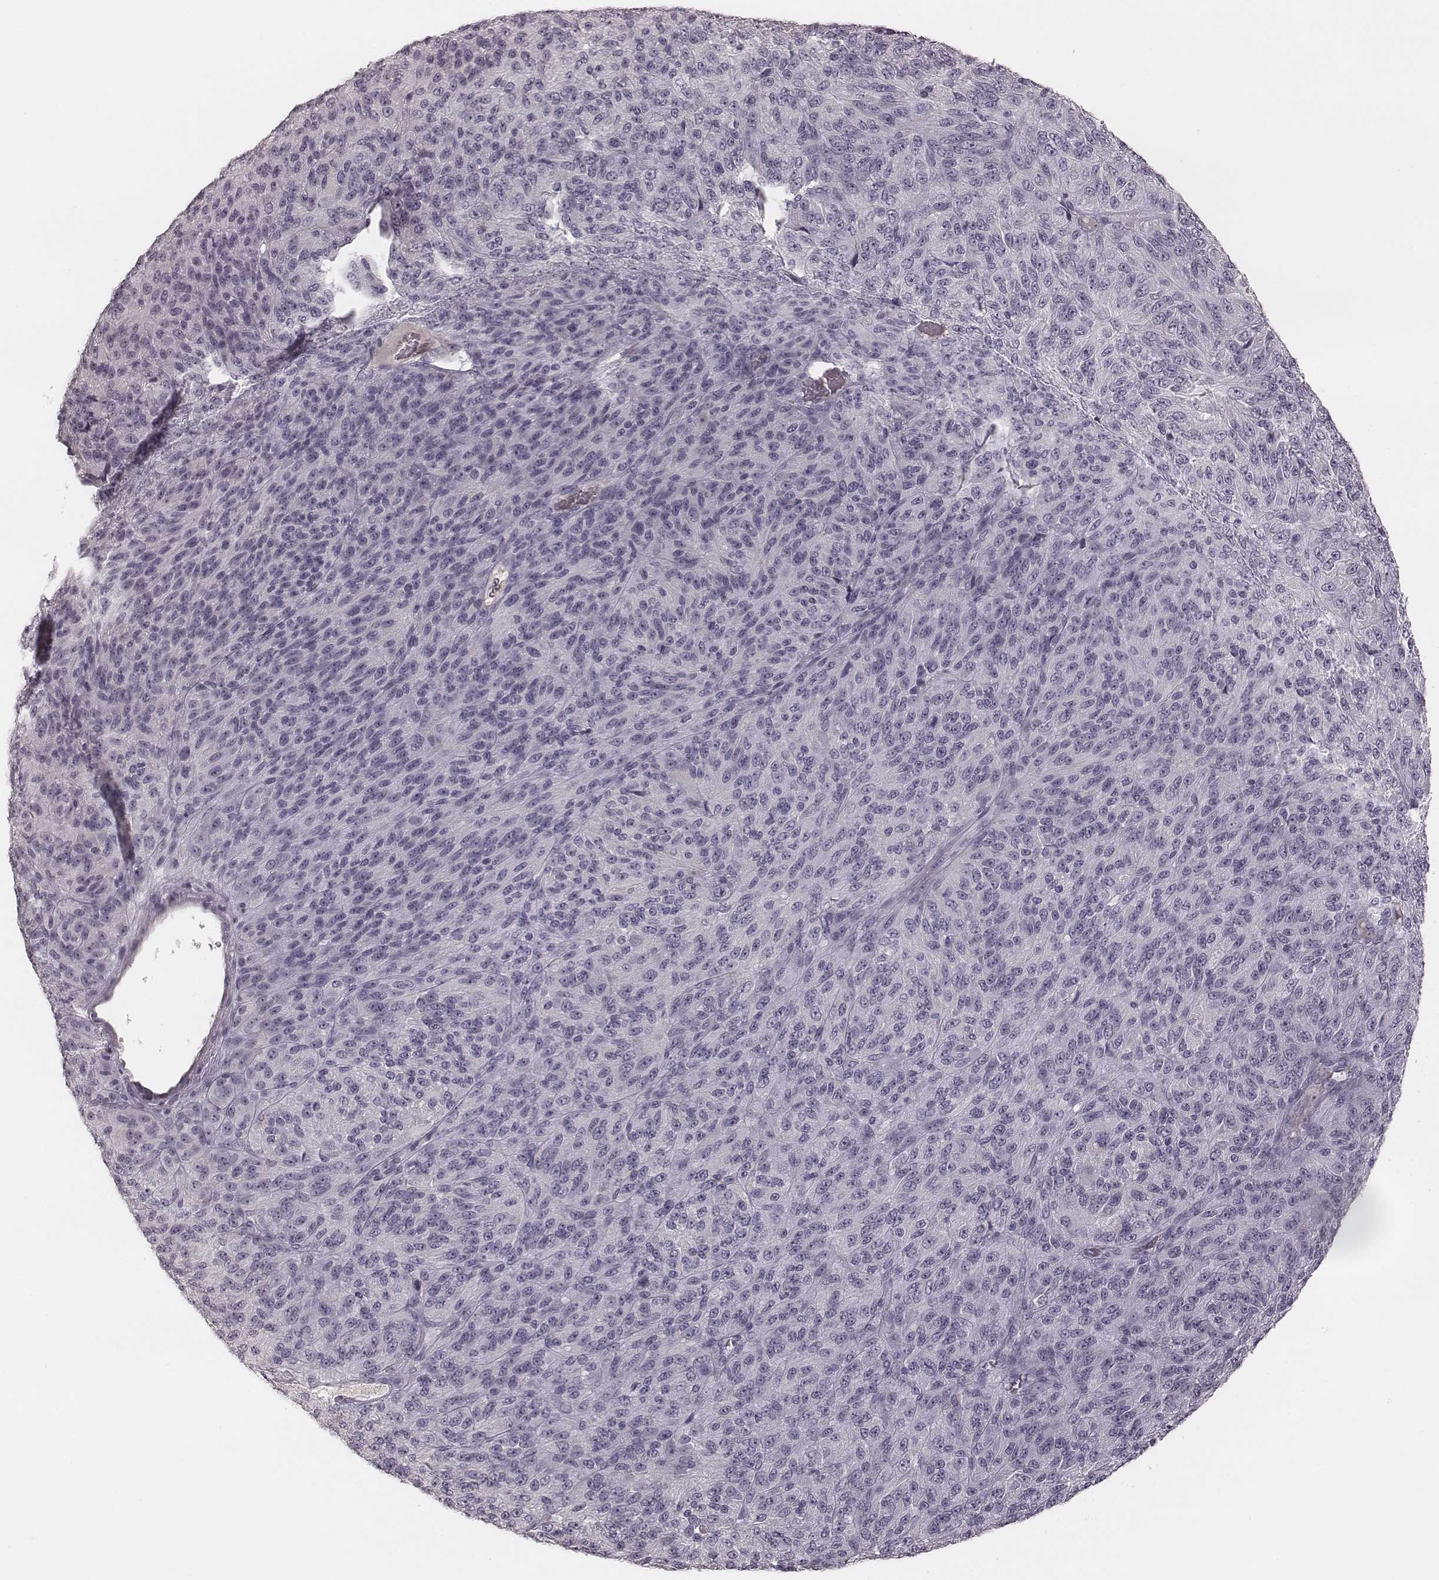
{"staining": {"intensity": "negative", "quantity": "none", "location": "none"}, "tissue": "melanoma", "cell_type": "Tumor cells", "image_type": "cancer", "snomed": [{"axis": "morphology", "description": "Malignant melanoma, Metastatic site"}, {"axis": "topography", "description": "Brain"}], "caption": "Tumor cells are negative for protein expression in human malignant melanoma (metastatic site).", "gene": "SMIM24", "patient": {"sex": "female", "age": 56}}